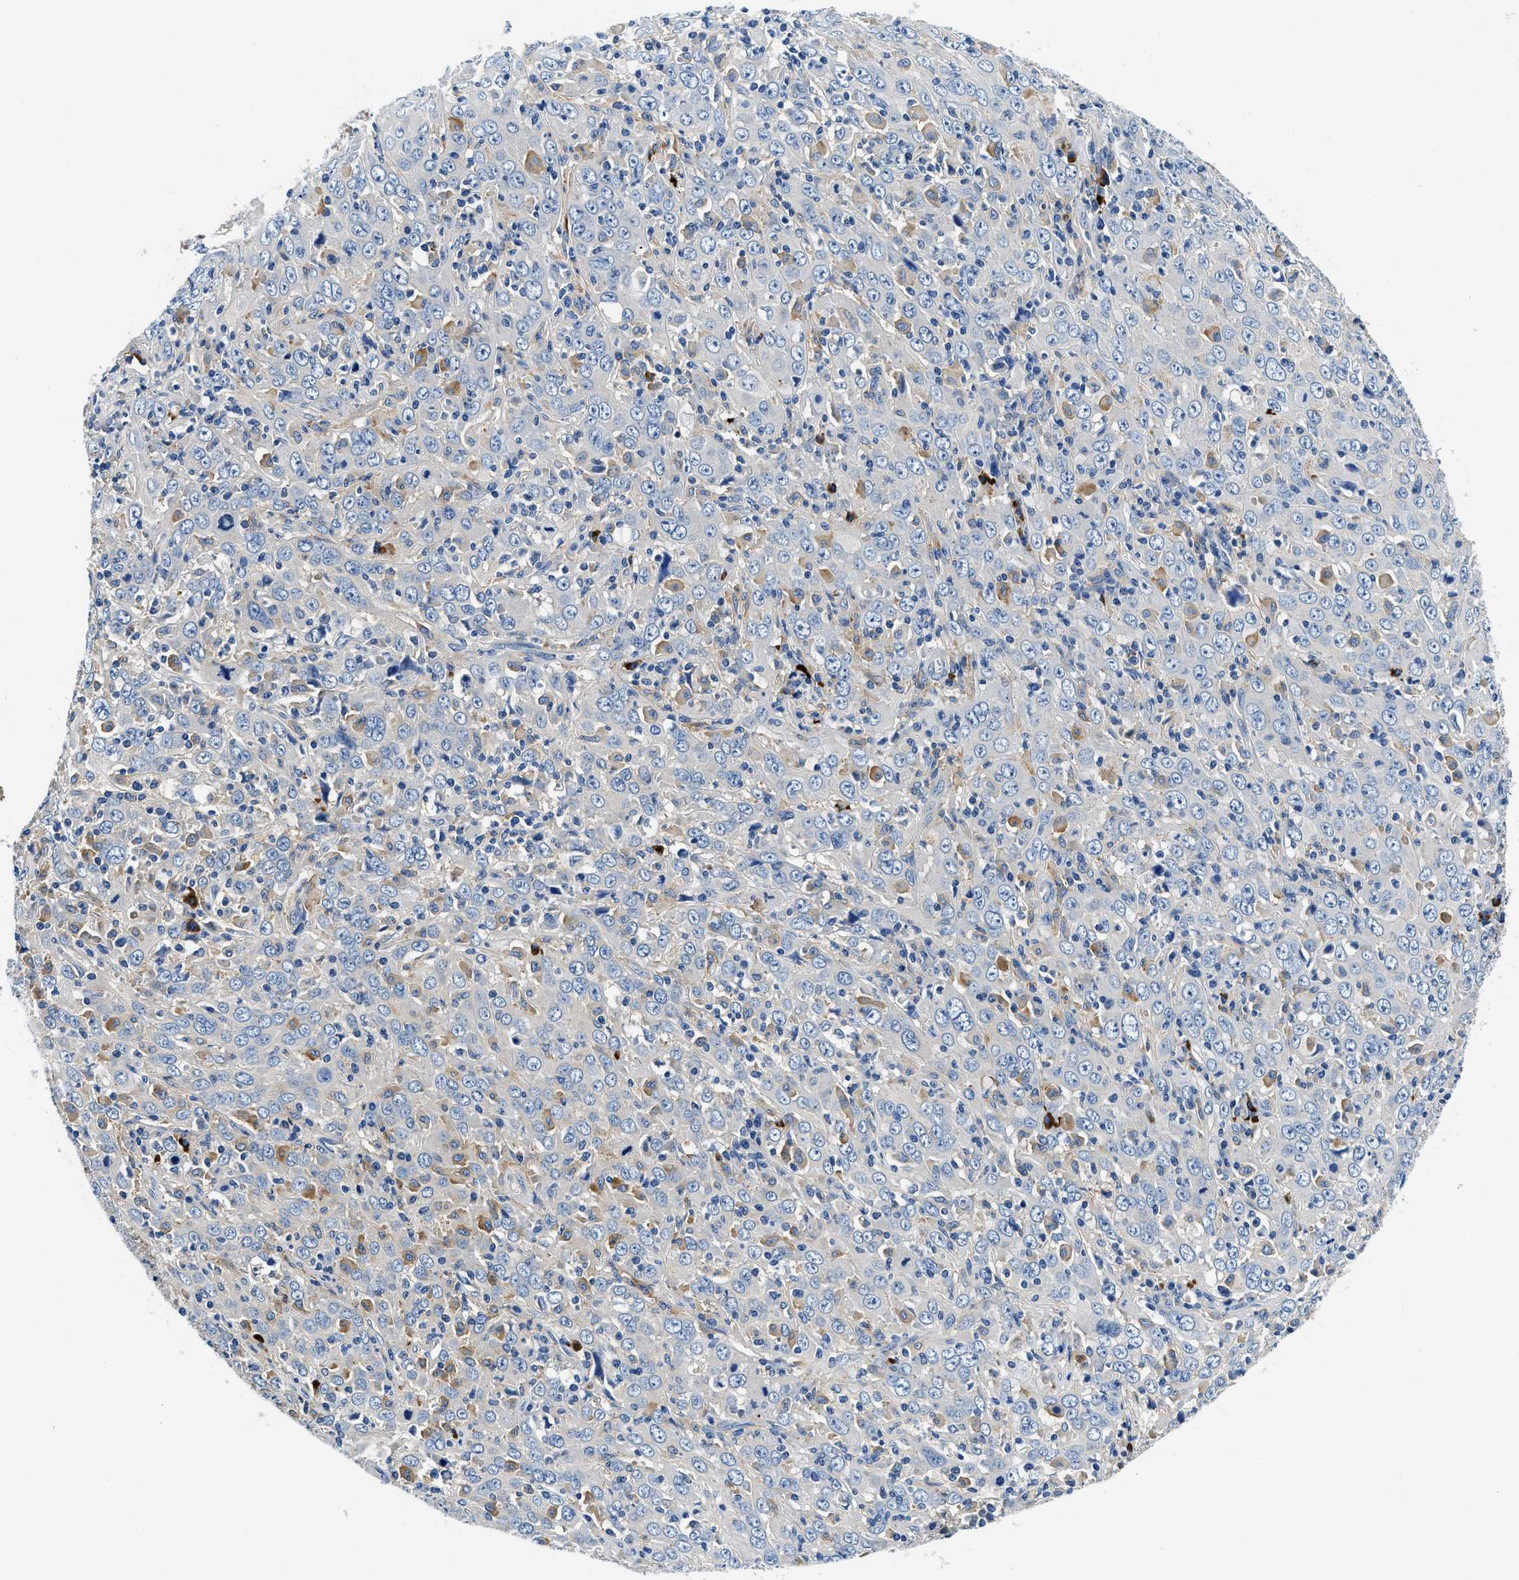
{"staining": {"intensity": "negative", "quantity": "none", "location": "none"}, "tissue": "cervical cancer", "cell_type": "Tumor cells", "image_type": "cancer", "snomed": [{"axis": "morphology", "description": "Squamous cell carcinoma, NOS"}, {"axis": "topography", "description": "Cervix"}], "caption": "This is an IHC histopathology image of human cervical cancer. There is no expression in tumor cells.", "gene": "ZFAND3", "patient": {"sex": "female", "age": 46}}